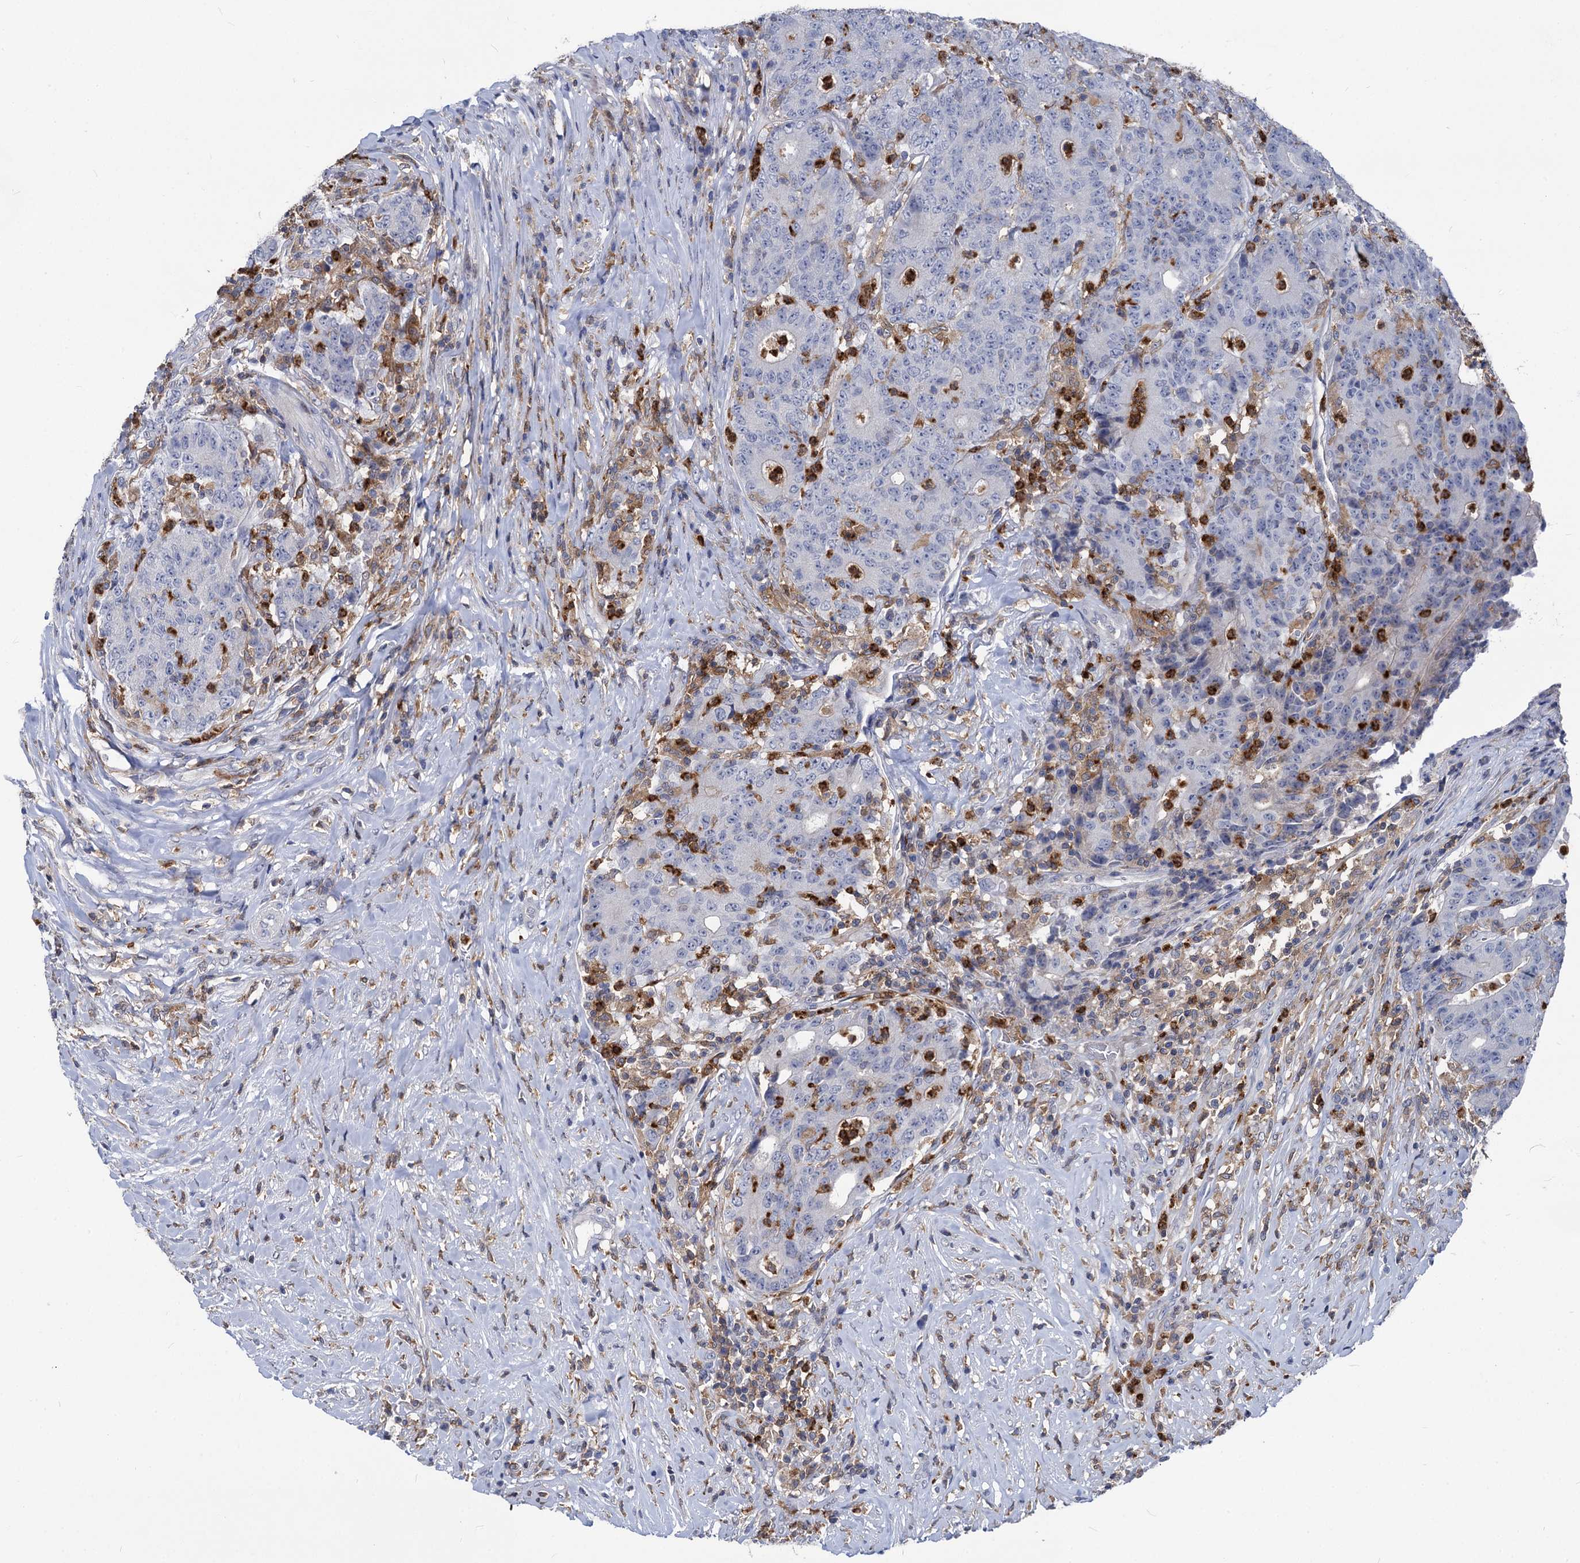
{"staining": {"intensity": "negative", "quantity": "none", "location": "none"}, "tissue": "colorectal cancer", "cell_type": "Tumor cells", "image_type": "cancer", "snomed": [{"axis": "morphology", "description": "Adenocarcinoma, NOS"}, {"axis": "topography", "description": "Colon"}], "caption": "Tumor cells are negative for protein expression in human colorectal cancer (adenocarcinoma).", "gene": "RHOG", "patient": {"sex": "female", "age": 75}}